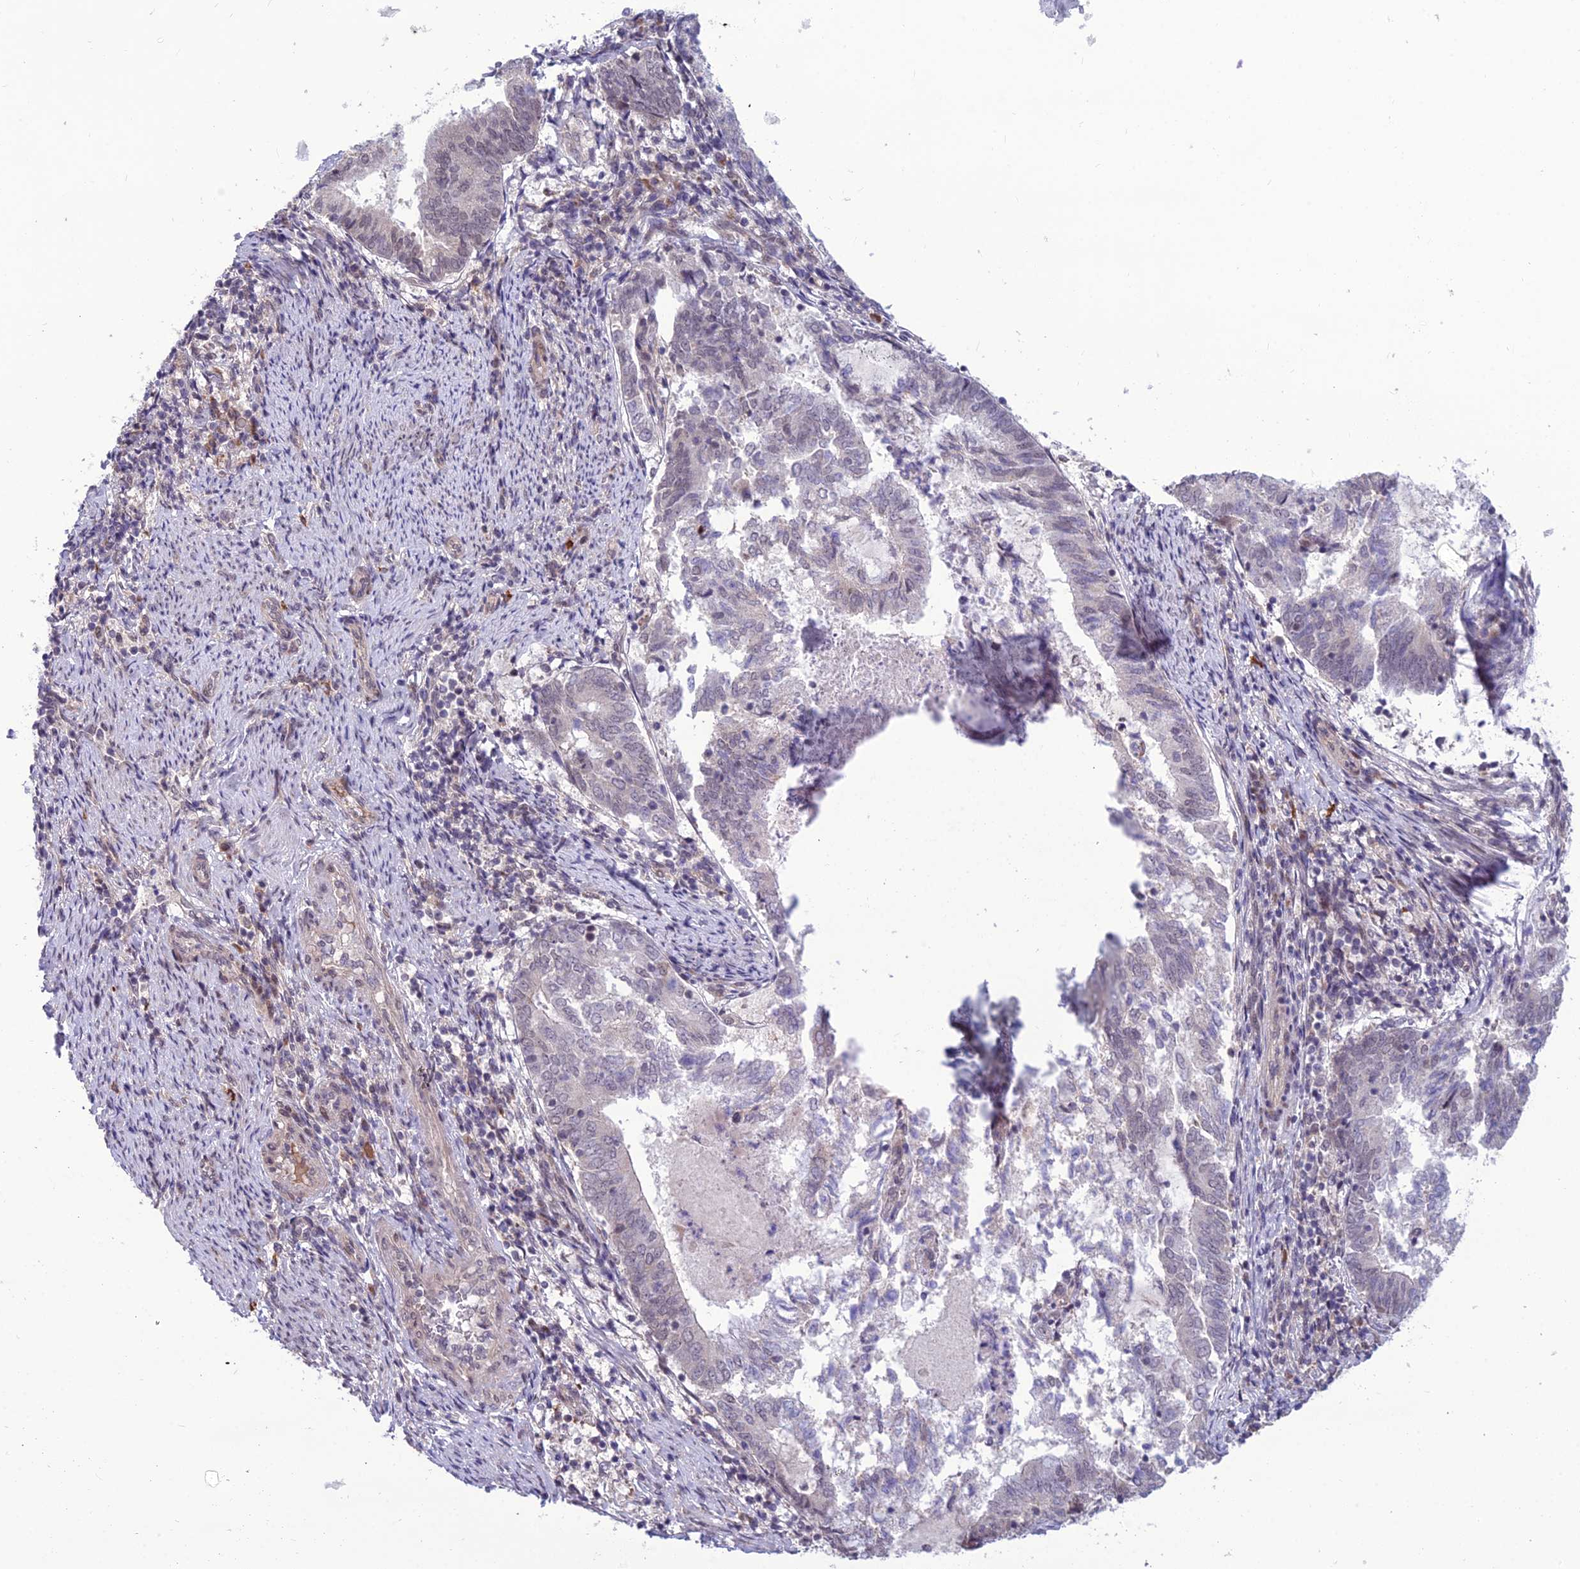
{"staining": {"intensity": "negative", "quantity": "none", "location": "none"}, "tissue": "endometrial cancer", "cell_type": "Tumor cells", "image_type": "cancer", "snomed": [{"axis": "morphology", "description": "Adenocarcinoma, NOS"}, {"axis": "topography", "description": "Endometrium"}], "caption": "Immunohistochemistry (IHC) image of human endometrial cancer stained for a protein (brown), which displays no positivity in tumor cells.", "gene": "FBRS", "patient": {"sex": "female", "age": 80}}